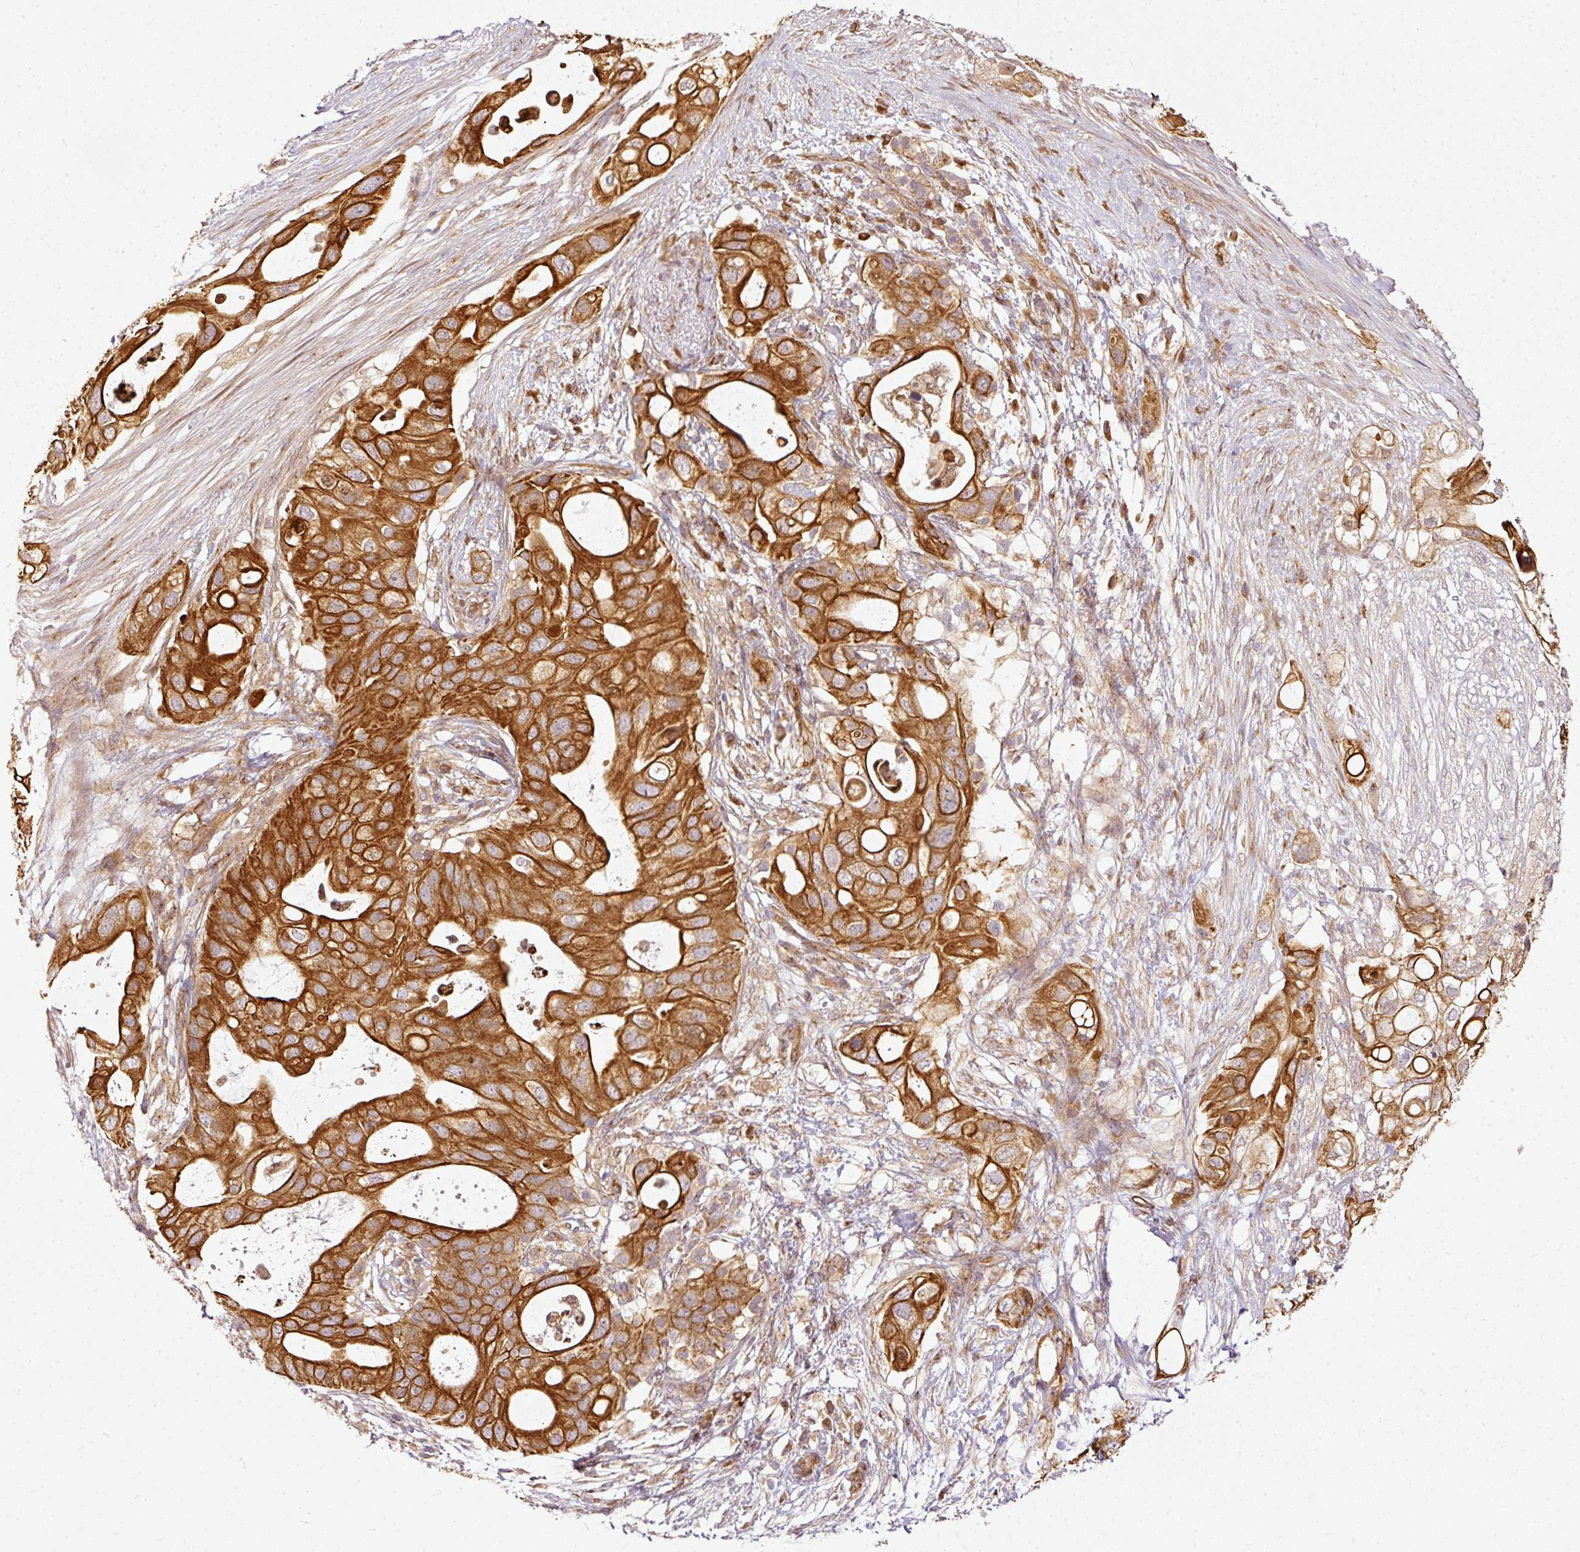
{"staining": {"intensity": "strong", "quantity": ">75%", "location": "cytoplasmic/membranous"}, "tissue": "pancreatic cancer", "cell_type": "Tumor cells", "image_type": "cancer", "snomed": [{"axis": "morphology", "description": "Adenocarcinoma, NOS"}, {"axis": "topography", "description": "Pancreas"}], "caption": "This is a histology image of immunohistochemistry staining of pancreatic cancer, which shows strong staining in the cytoplasmic/membranous of tumor cells.", "gene": "MIF4GD", "patient": {"sex": "female", "age": 72}}